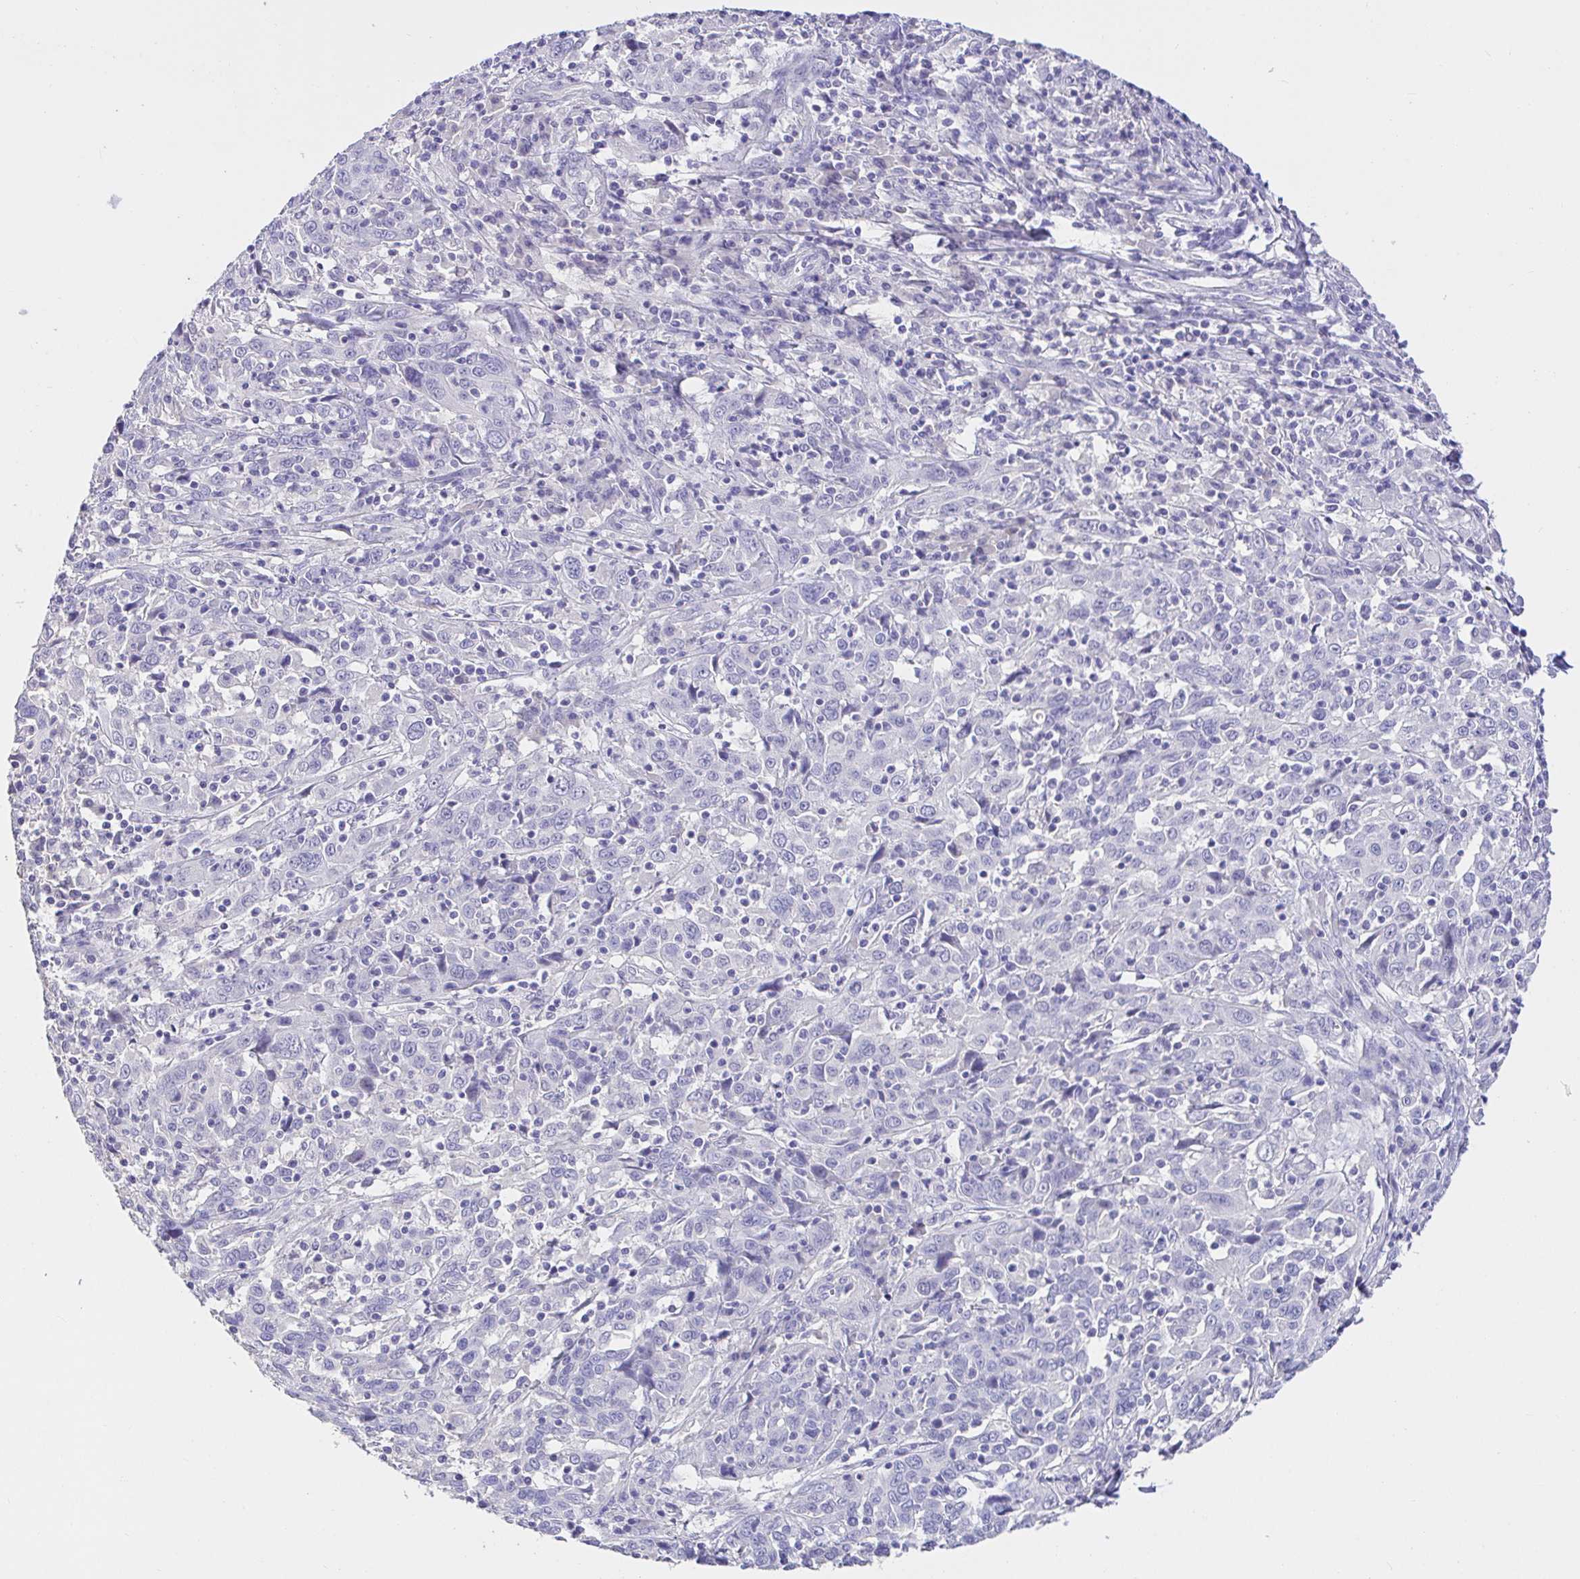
{"staining": {"intensity": "negative", "quantity": "none", "location": "none"}, "tissue": "cervical cancer", "cell_type": "Tumor cells", "image_type": "cancer", "snomed": [{"axis": "morphology", "description": "Squamous cell carcinoma, NOS"}, {"axis": "topography", "description": "Cervix"}], "caption": "Cervical cancer stained for a protein using immunohistochemistry demonstrates no expression tumor cells.", "gene": "CDO1", "patient": {"sex": "female", "age": 46}}